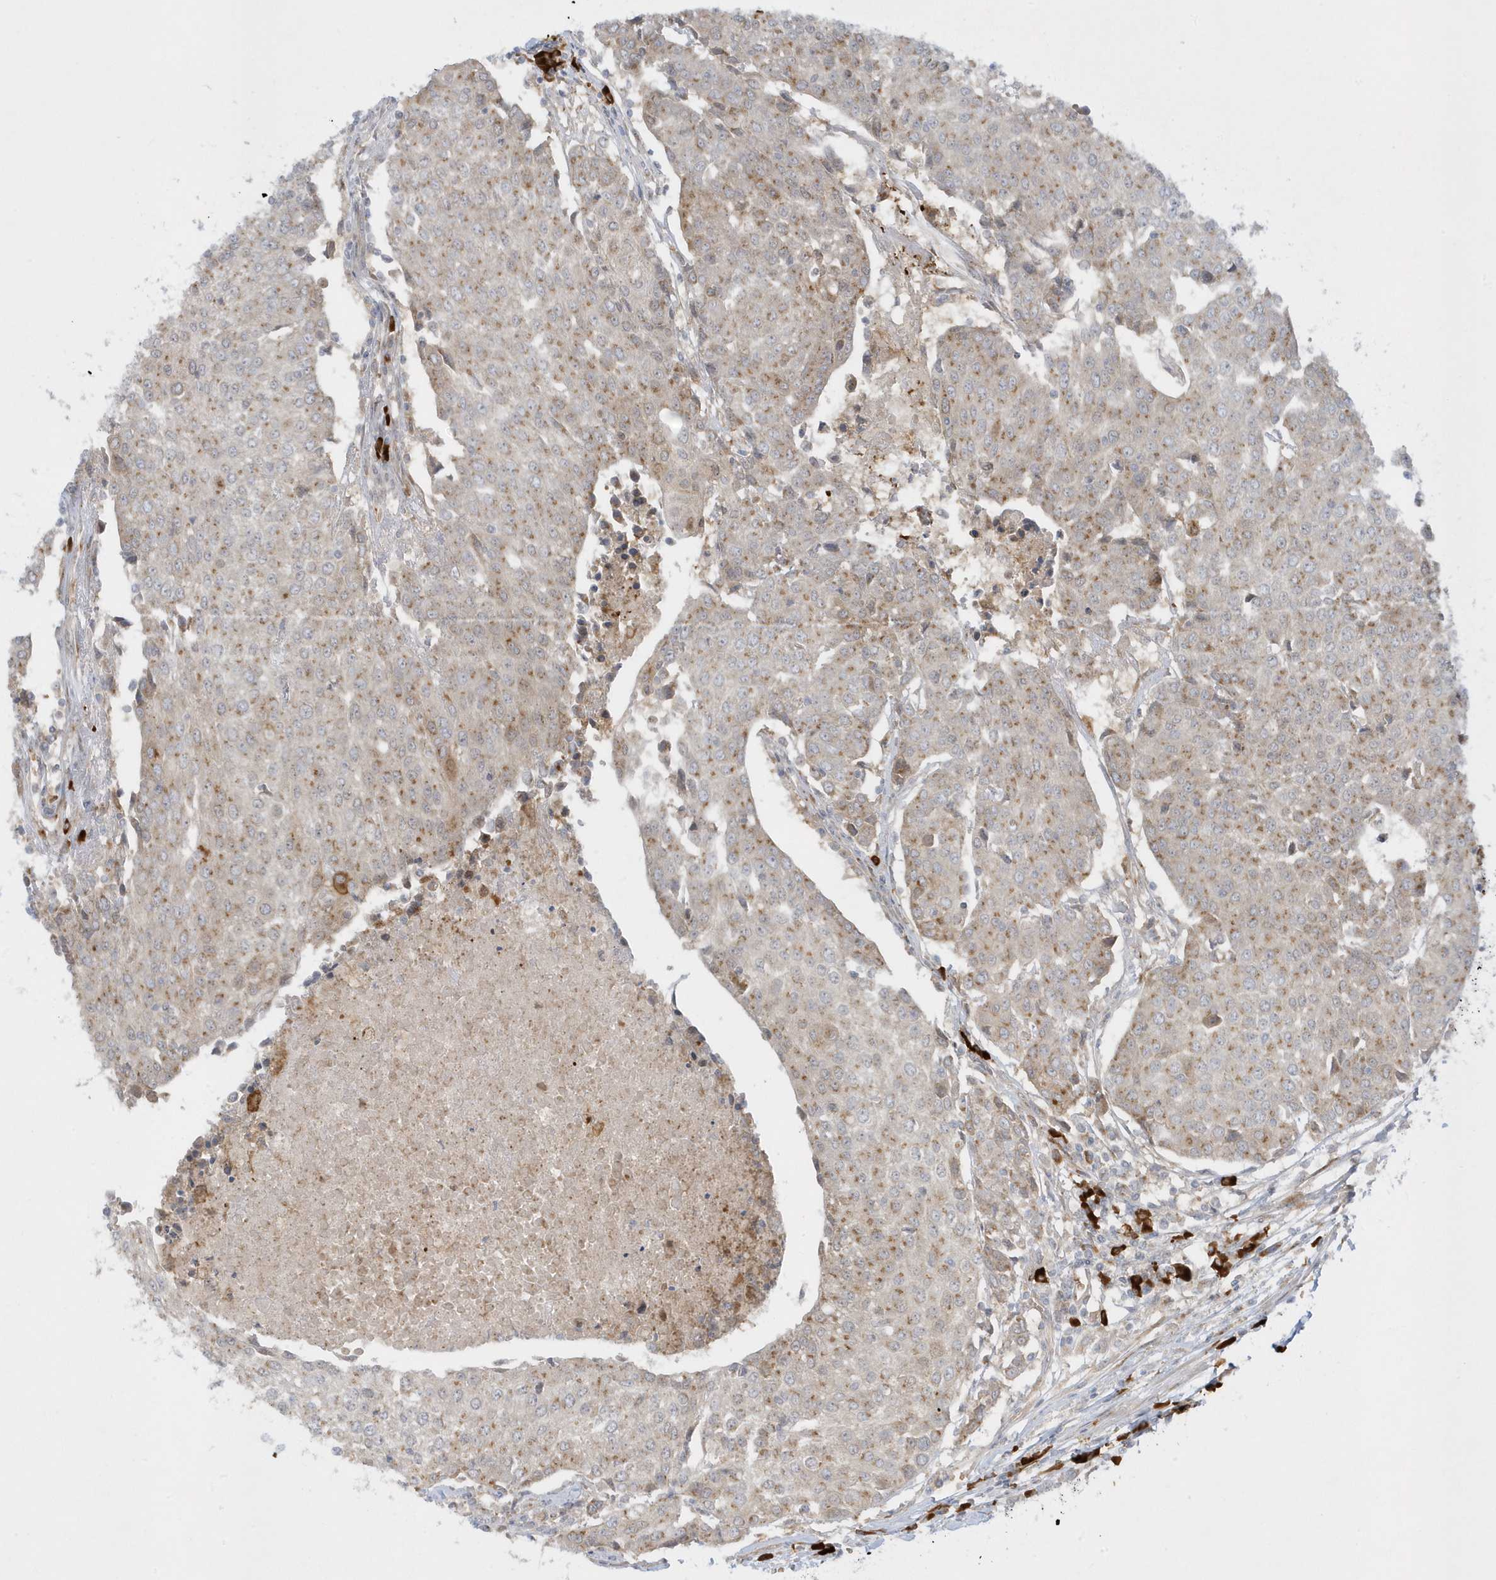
{"staining": {"intensity": "weak", "quantity": ">75%", "location": "cytoplasmic/membranous"}, "tissue": "urothelial cancer", "cell_type": "Tumor cells", "image_type": "cancer", "snomed": [{"axis": "morphology", "description": "Urothelial carcinoma, High grade"}, {"axis": "topography", "description": "Urinary bladder"}], "caption": "Immunohistochemical staining of human high-grade urothelial carcinoma reveals weak cytoplasmic/membranous protein staining in about >75% of tumor cells.", "gene": "RPP40", "patient": {"sex": "female", "age": 85}}